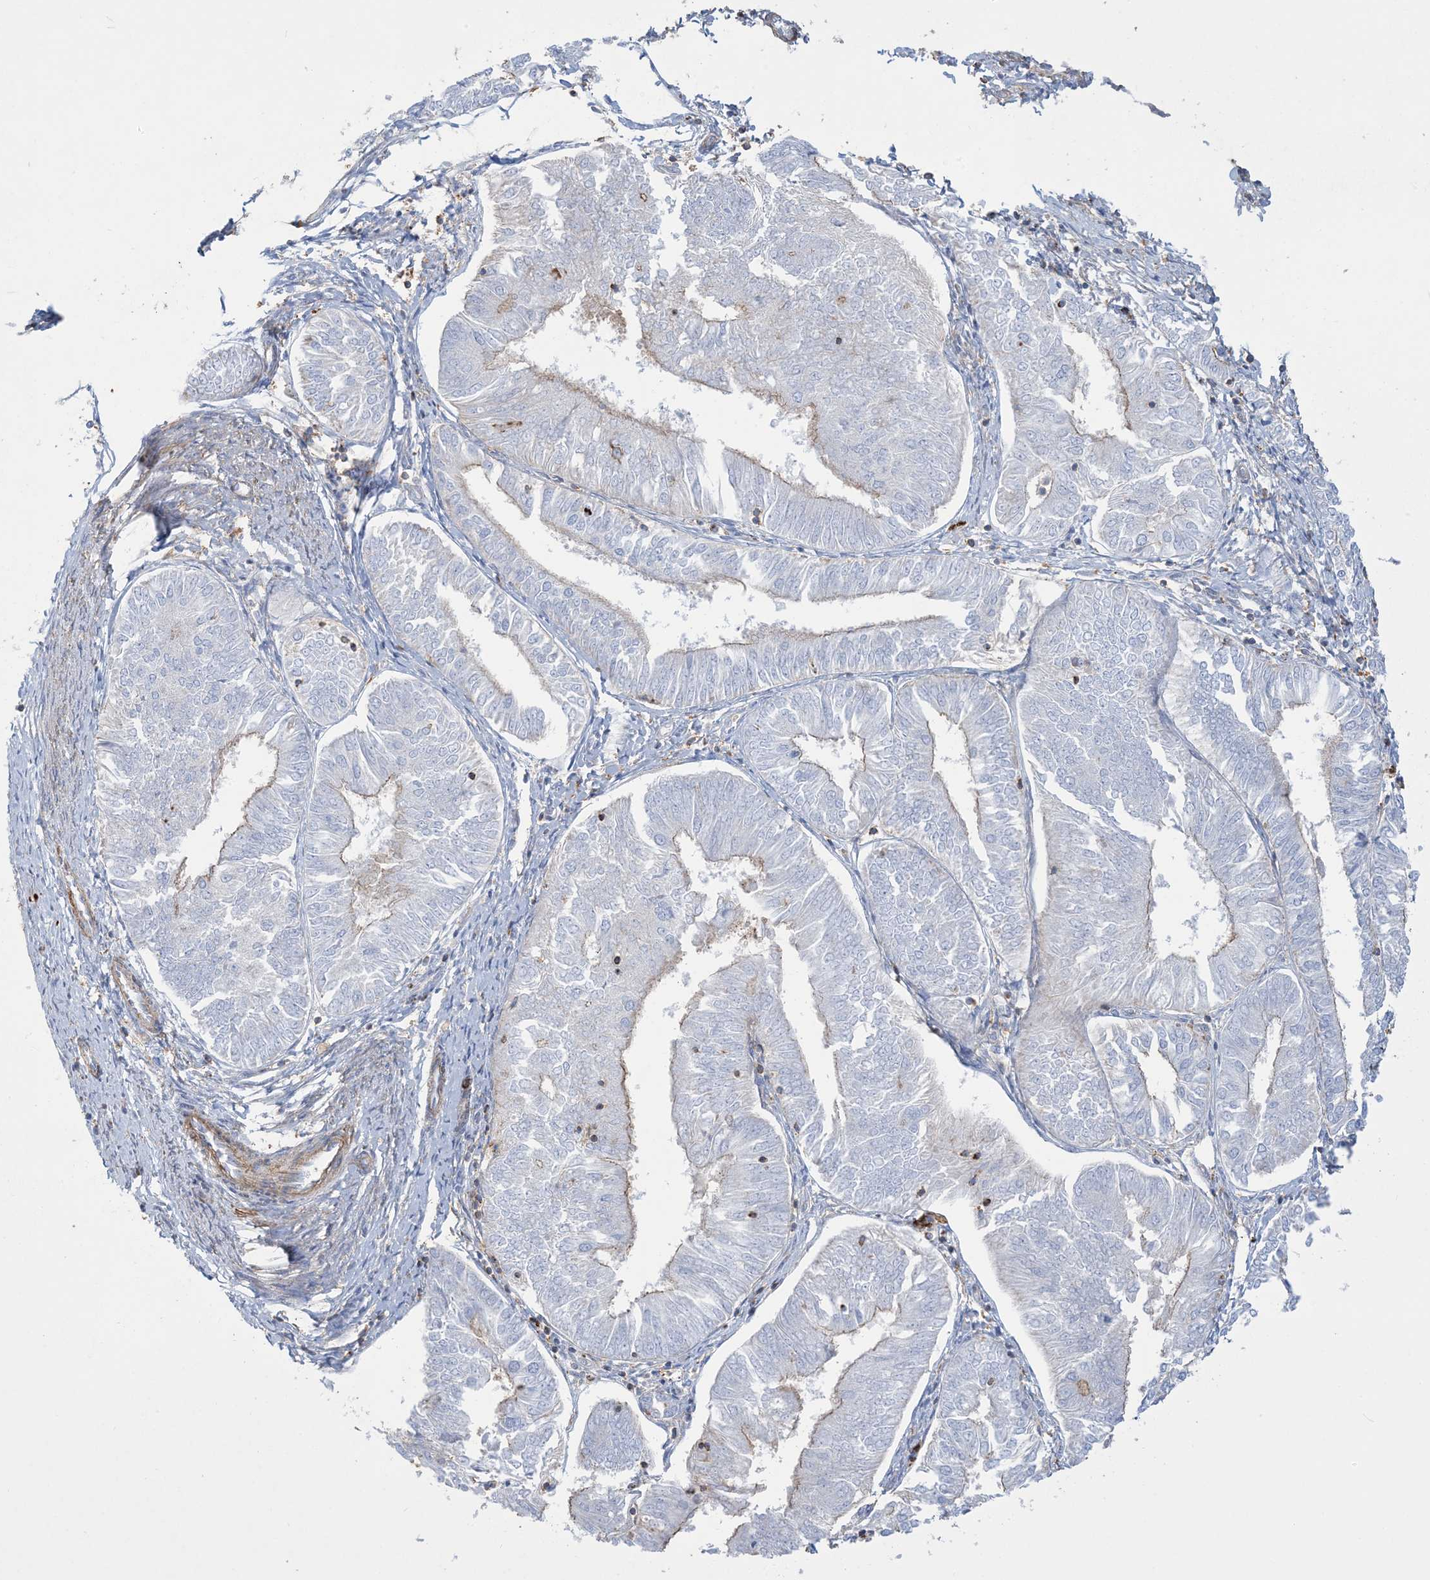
{"staining": {"intensity": "weak", "quantity": "<25%", "location": "cytoplasmic/membranous"}, "tissue": "endometrial cancer", "cell_type": "Tumor cells", "image_type": "cancer", "snomed": [{"axis": "morphology", "description": "Adenocarcinoma, NOS"}, {"axis": "topography", "description": "Endometrium"}], "caption": "Histopathology image shows no significant protein positivity in tumor cells of endometrial cancer.", "gene": "GTF3C2", "patient": {"sex": "female", "age": 58}}